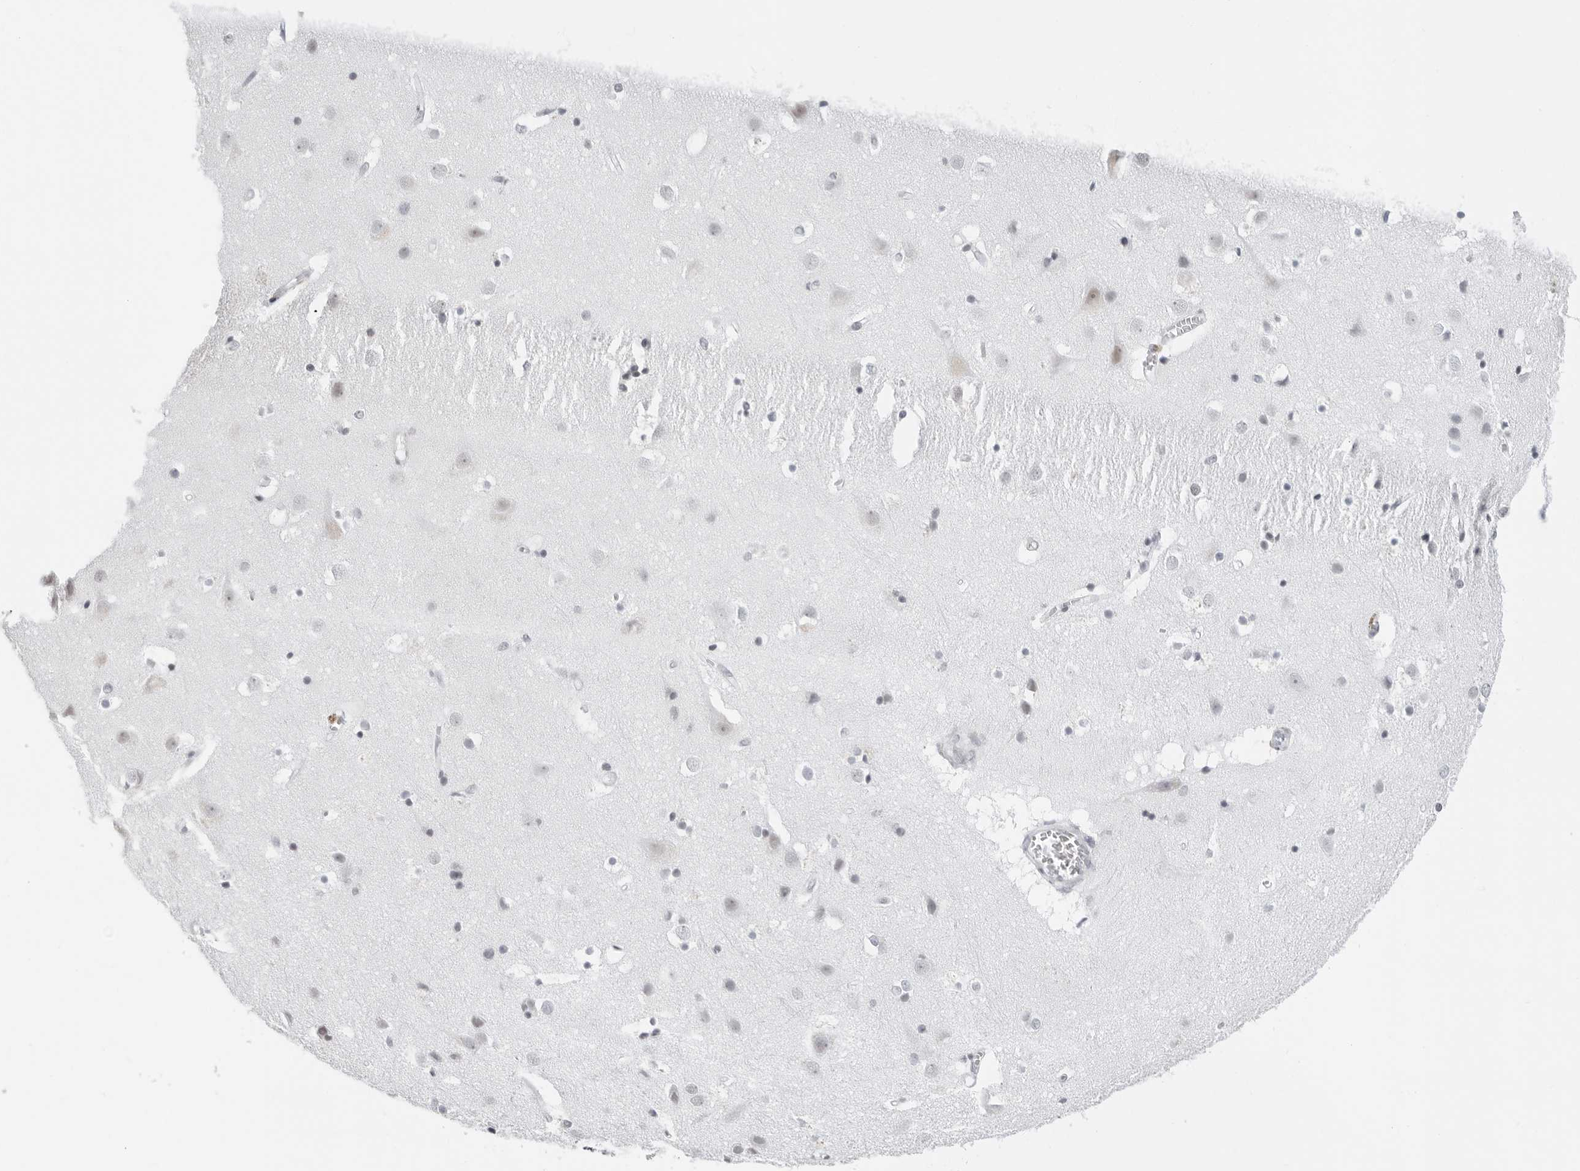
{"staining": {"intensity": "negative", "quantity": "none", "location": "none"}, "tissue": "cerebral cortex", "cell_type": "Endothelial cells", "image_type": "normal", "snomed": [{"axis": "morphology", "description": "Normal tissue, NOS"}, {"axis": "topography", "description": "Cerebral cortex"}], "caption": "Cerebral cortex stained for a protein using immunohistochemistry reveals no positivity endothelial cells.", "gene": "FLG2", "patient": {"sex": "male", "age": 54}}